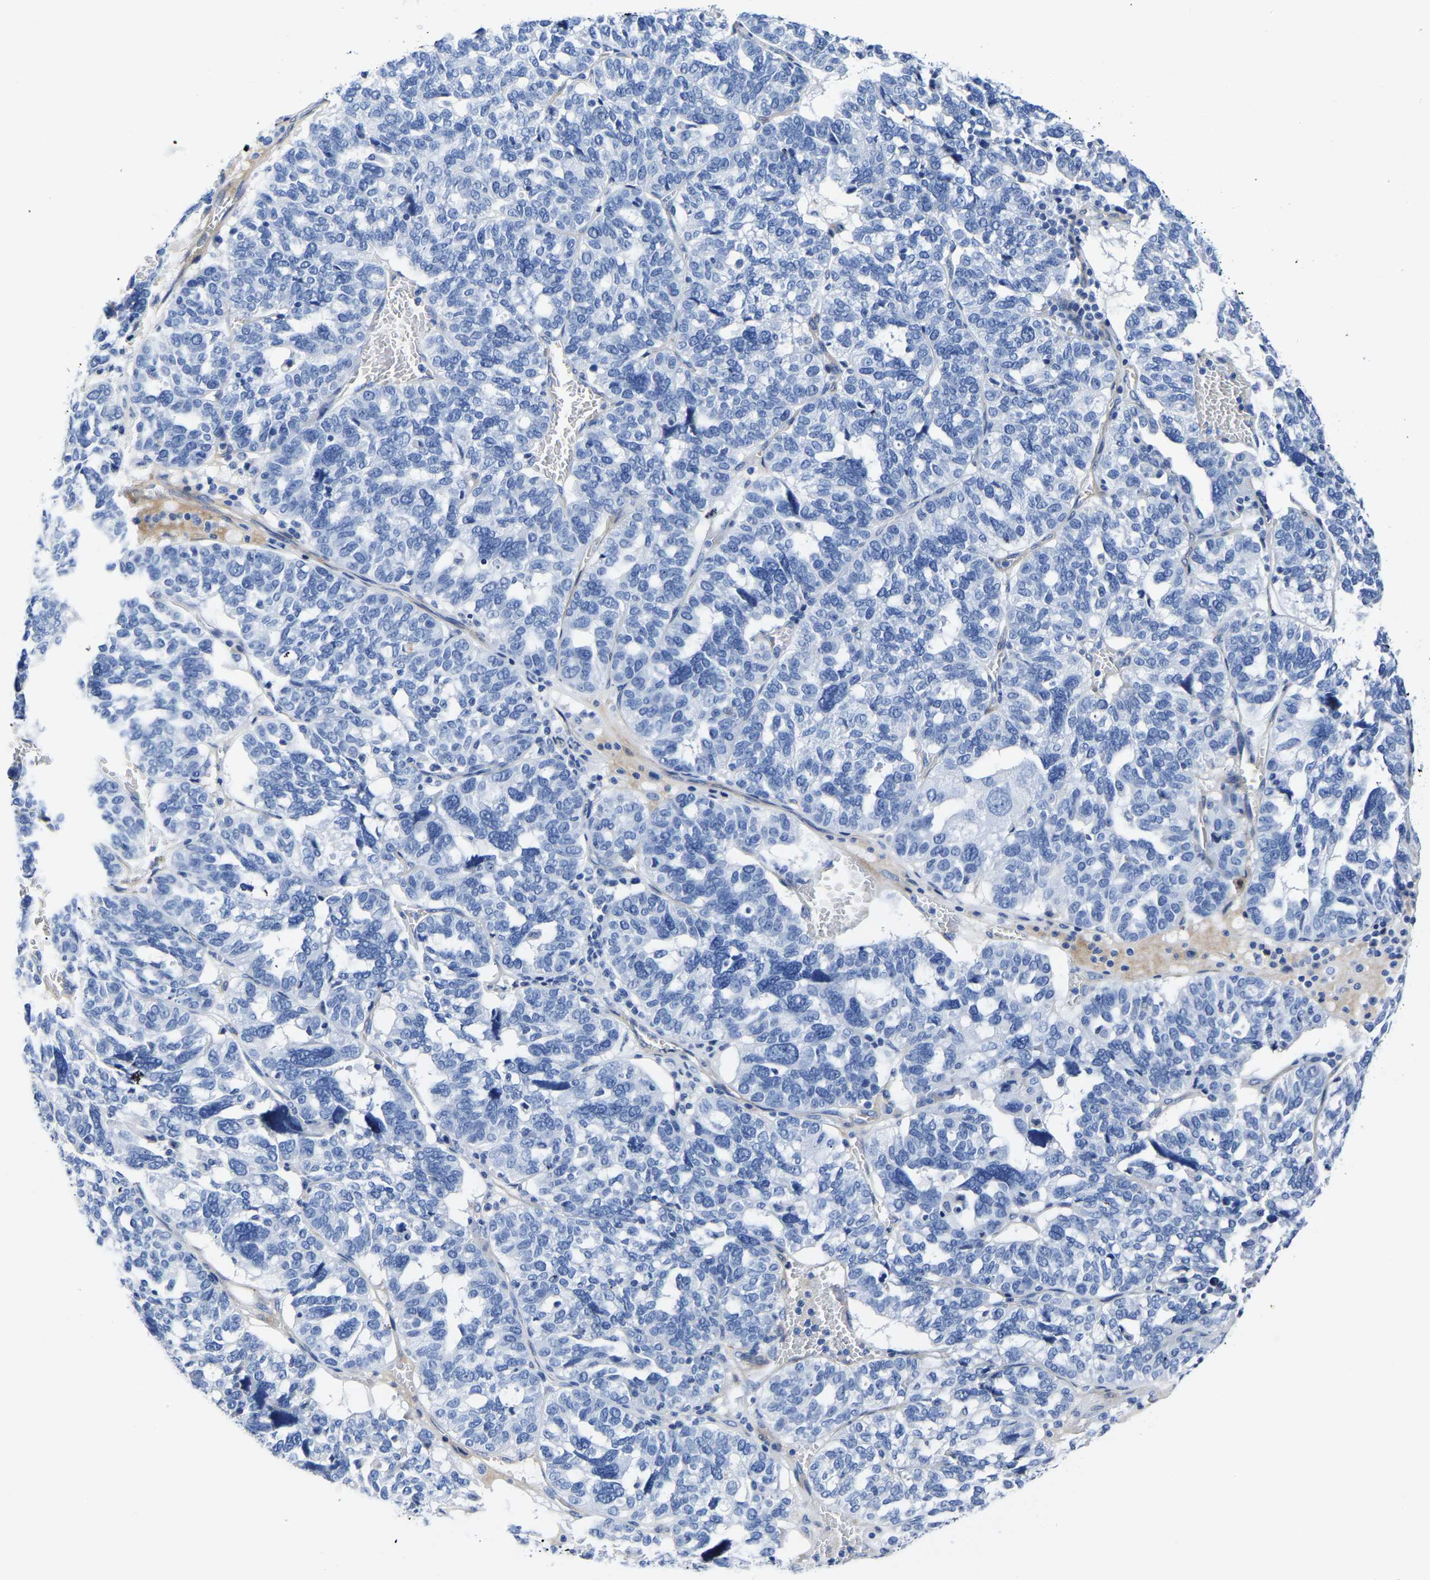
{"staining": {"intensity": "negative", "quantity": "none", "location": "none"}, "tissue": "ovarian cancer", "cell_type": "Tumor cells", "image_type": "cancer", "snomed": [{"axis": "morphology", "description": "Cystadenocarcinoma, serous, NOS"}, {"axis": "topography", "description": "Ovary"}], "caption": "A high-resolution image shows IHC staining of serous cystadenocarcinoma (ovarian), which exhibits no significant positivity in tumor cells.", "gene": "SLC45A3", "patient": {"sex": "female", "age": 59}}